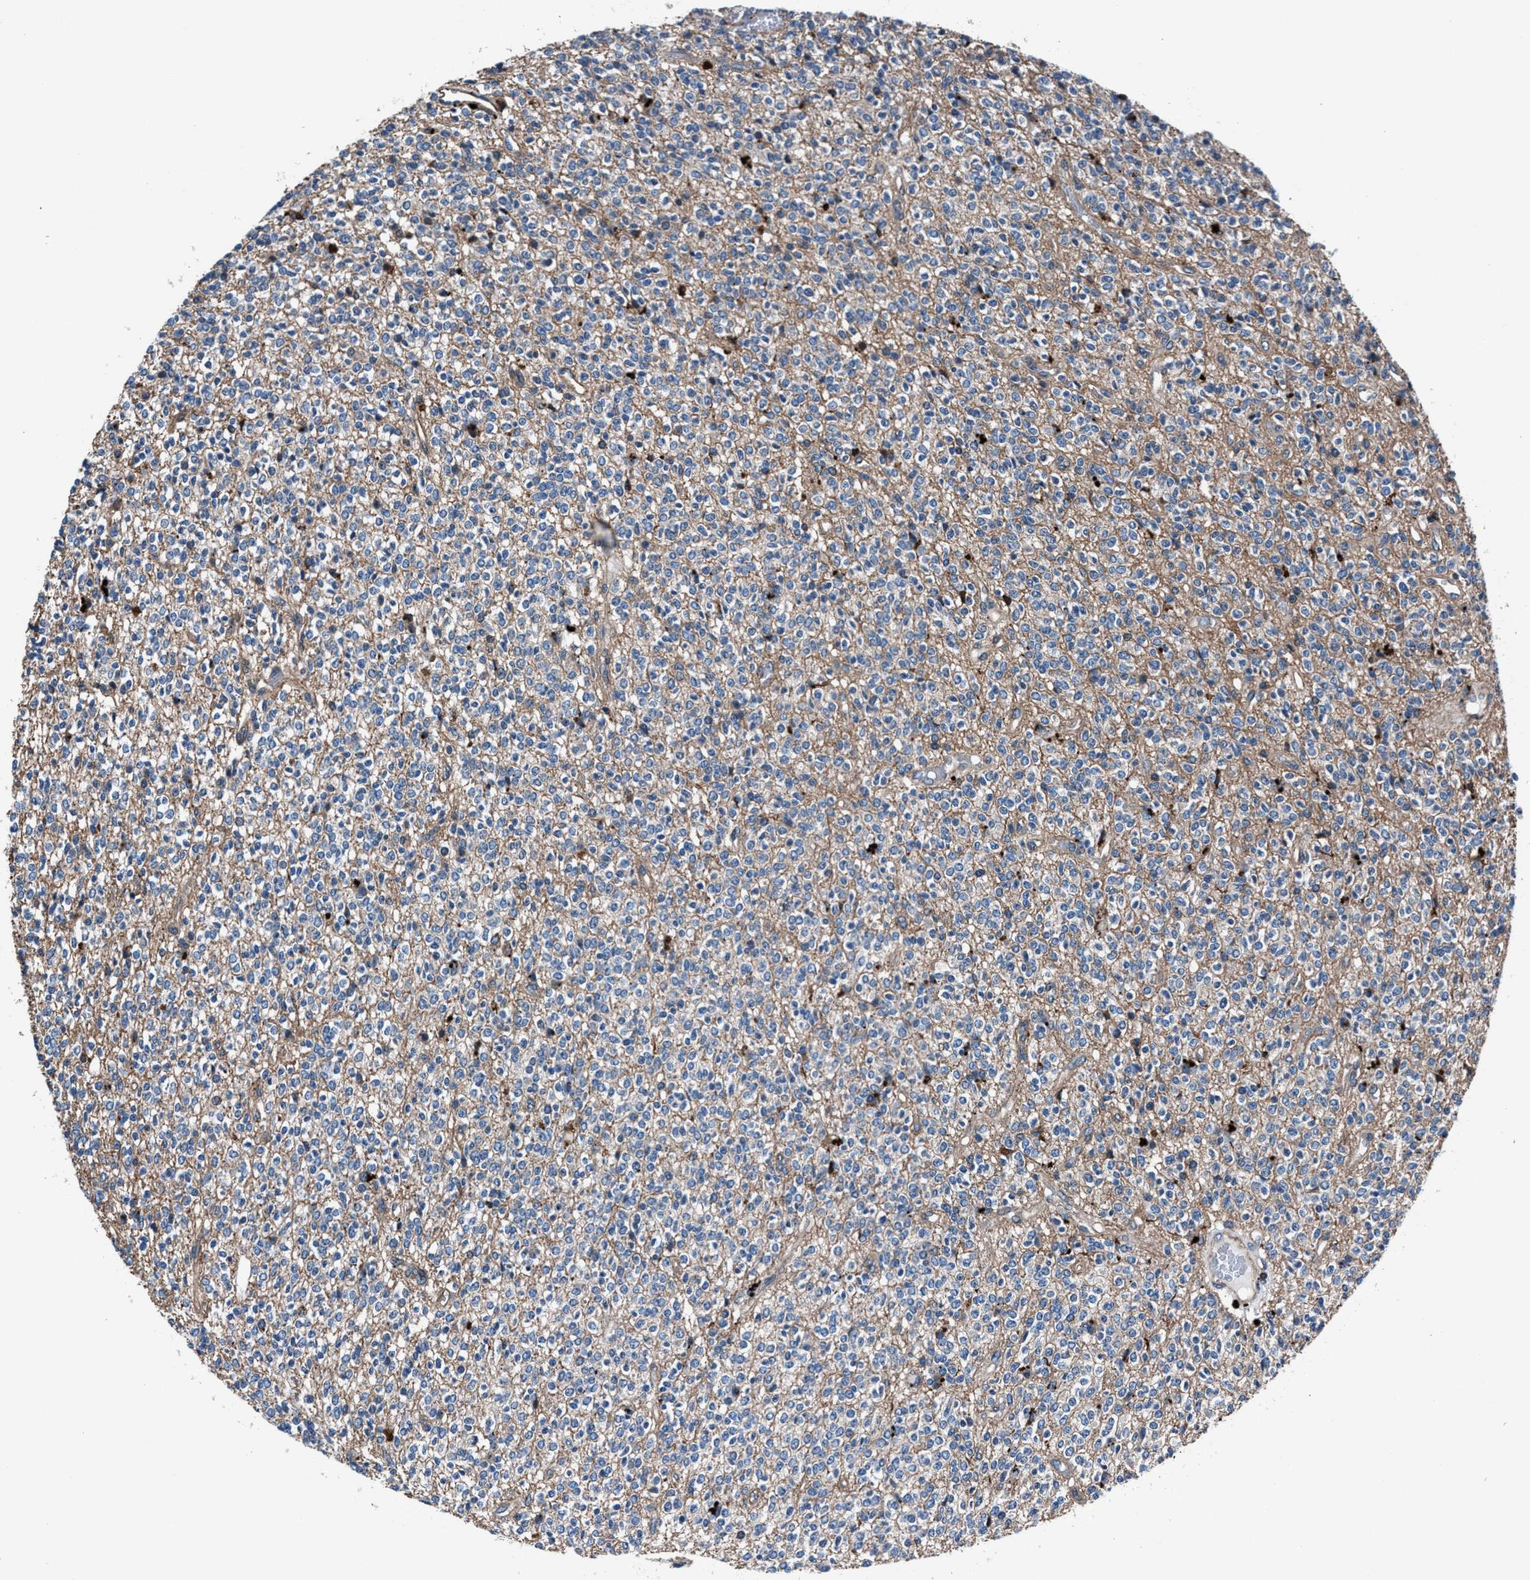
{"staining": {"intensity": "negative", "quantity": "none", "location": "none"}, "tissue": "glioma", "cell_type": "Tumor cells", "image_type": "cancer", "snomed": [{"axis": "morphology", "description": "Glioma, malignant, High grade"}, {"axis": "topography", "description": "Brain"}], "caption": "This is an immunohistochemistry histopathology image of glioma. There is no staining in tumor cells.", "gene": "MFSD11", "patient": {"sex": "male", "age": 34}}